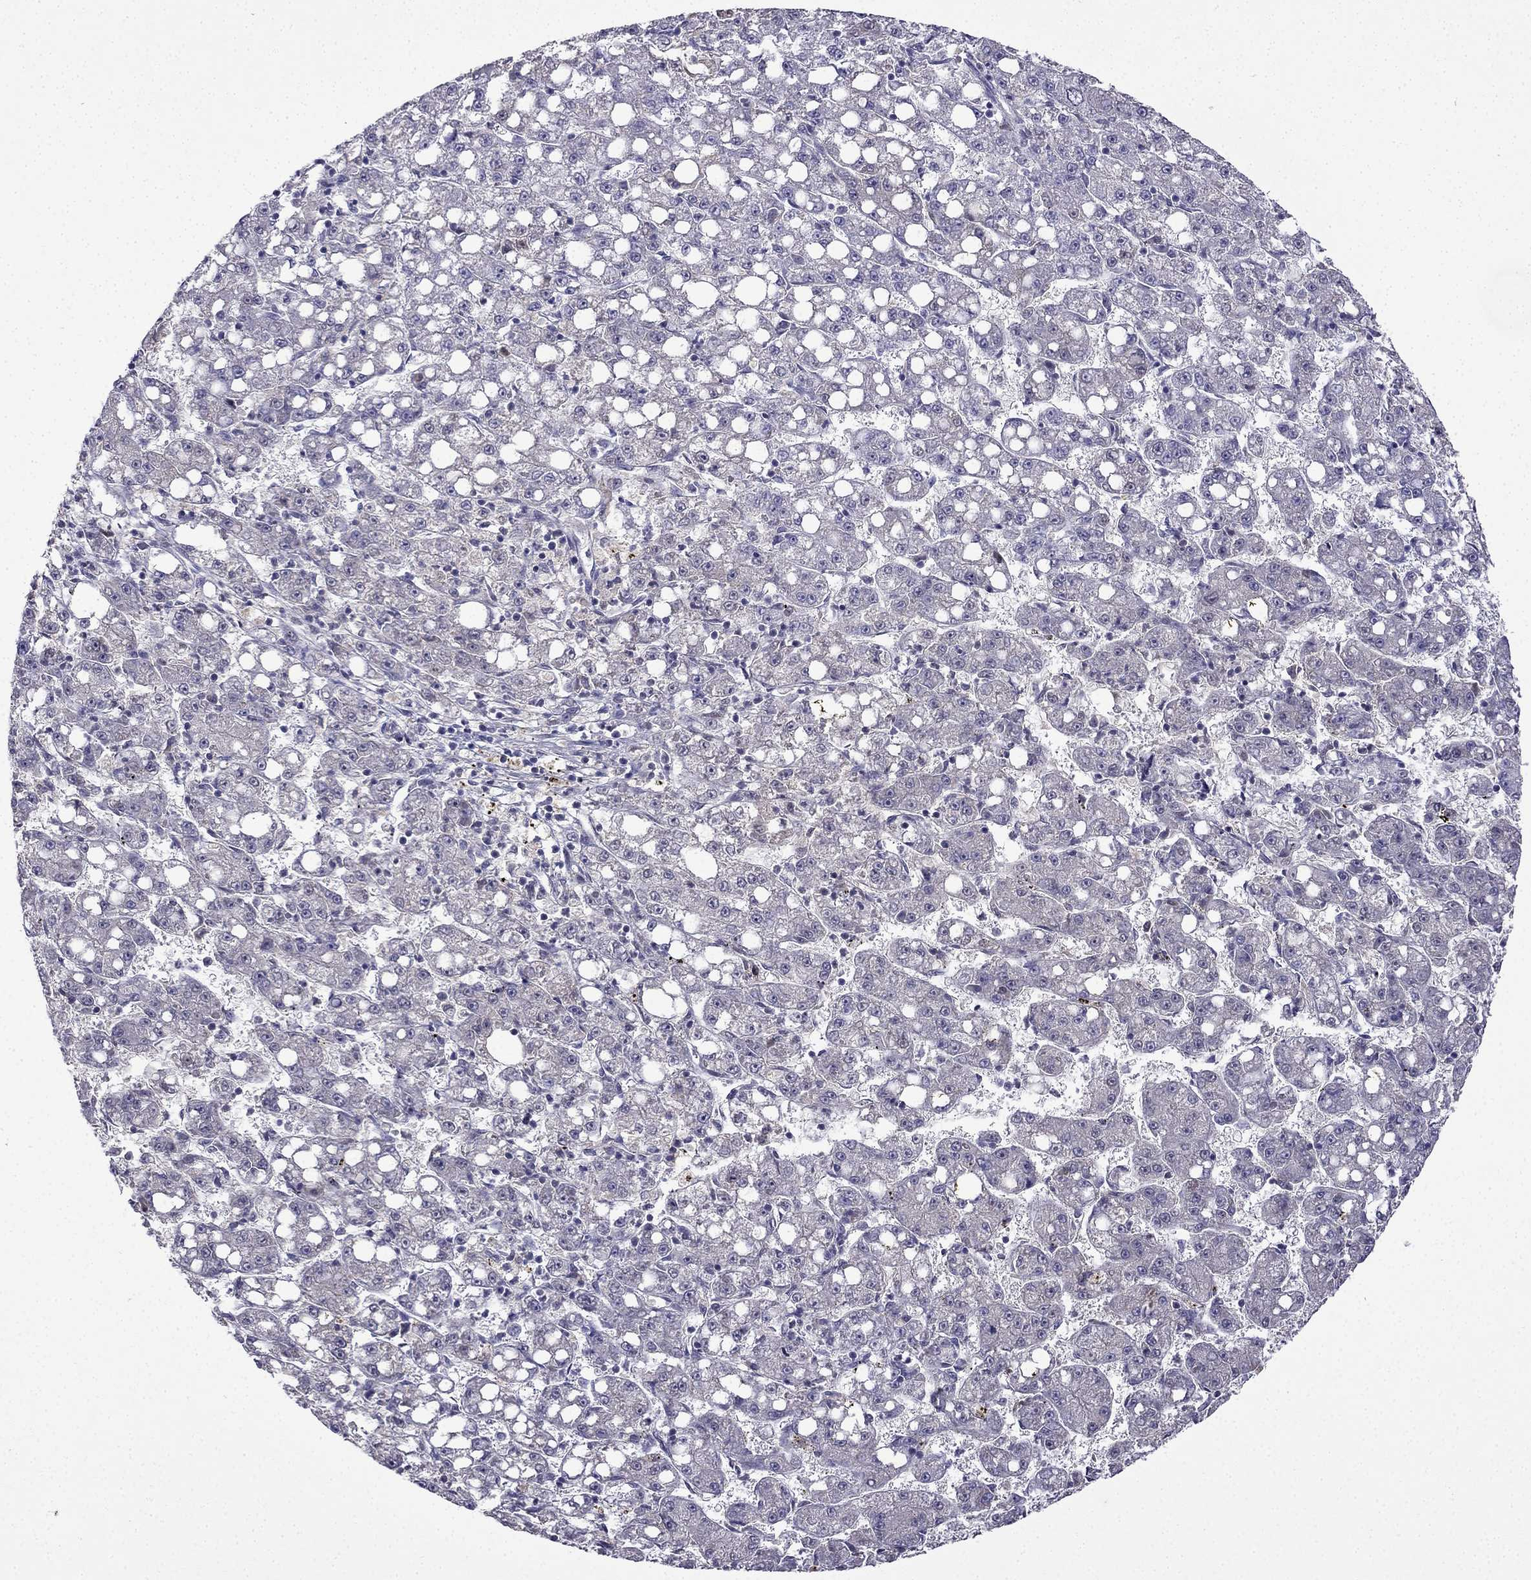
{"staining": {"intensity": "negative", "quantity": "none", "location": "none"}, "tissue": "liver cancer", "cell_type": "Tumor cells", "image_type": "cancer", "snomed": [{"axis": "morphology", "description": "Carcinoma, Hepatocellular, NOS"}, {"axis": "topography", "description": "Liver"}], "caption": "Immunohistochemistry of human liver cancer demonstrates no expression in tumor cells.", "gene": "UHRF1", "patient": {"sex": "female", "age": 65}}